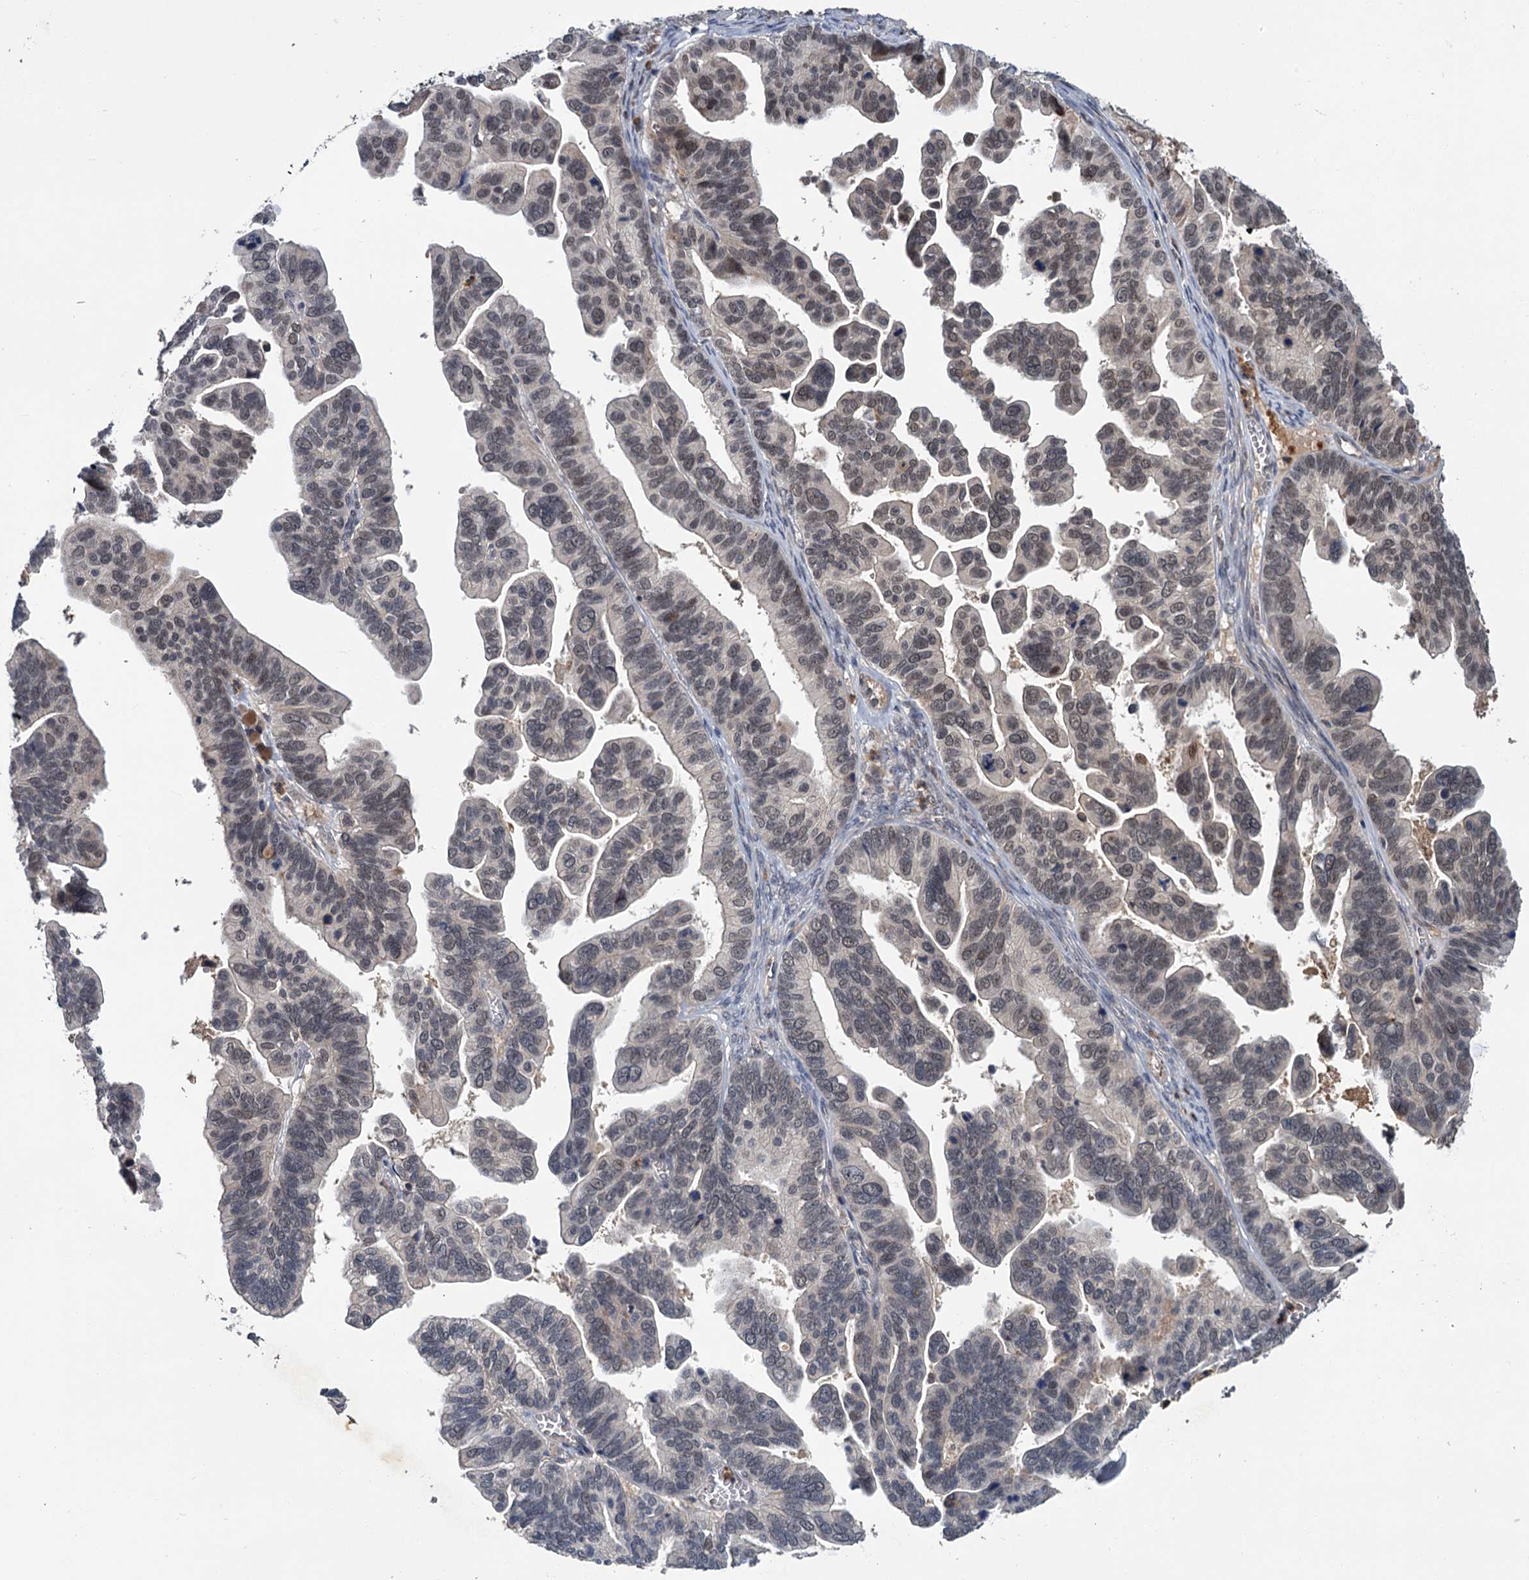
{"staining": {"intensity": "weak", "quantity": "25%-75%", "location": "nuclear"}, "tissue": "ovarian cancer", "cell_type": "Tumor cells", "image_type": "cancer", "snomed": [{"axis": "morphology", "description": "Cystadenocarcinoma, serous, NOS"}, {"axis": "topography", "description": "Ovary"}], "caption": "Ovarian cancer tissue exhibits weak nuclear staining in approximately 25%-75% of tumor cells (Brightfield microscopy of DAB IHC at high magnification).", "gene": "KANSL2", "patient": {"sex": "female", "age": 56}}